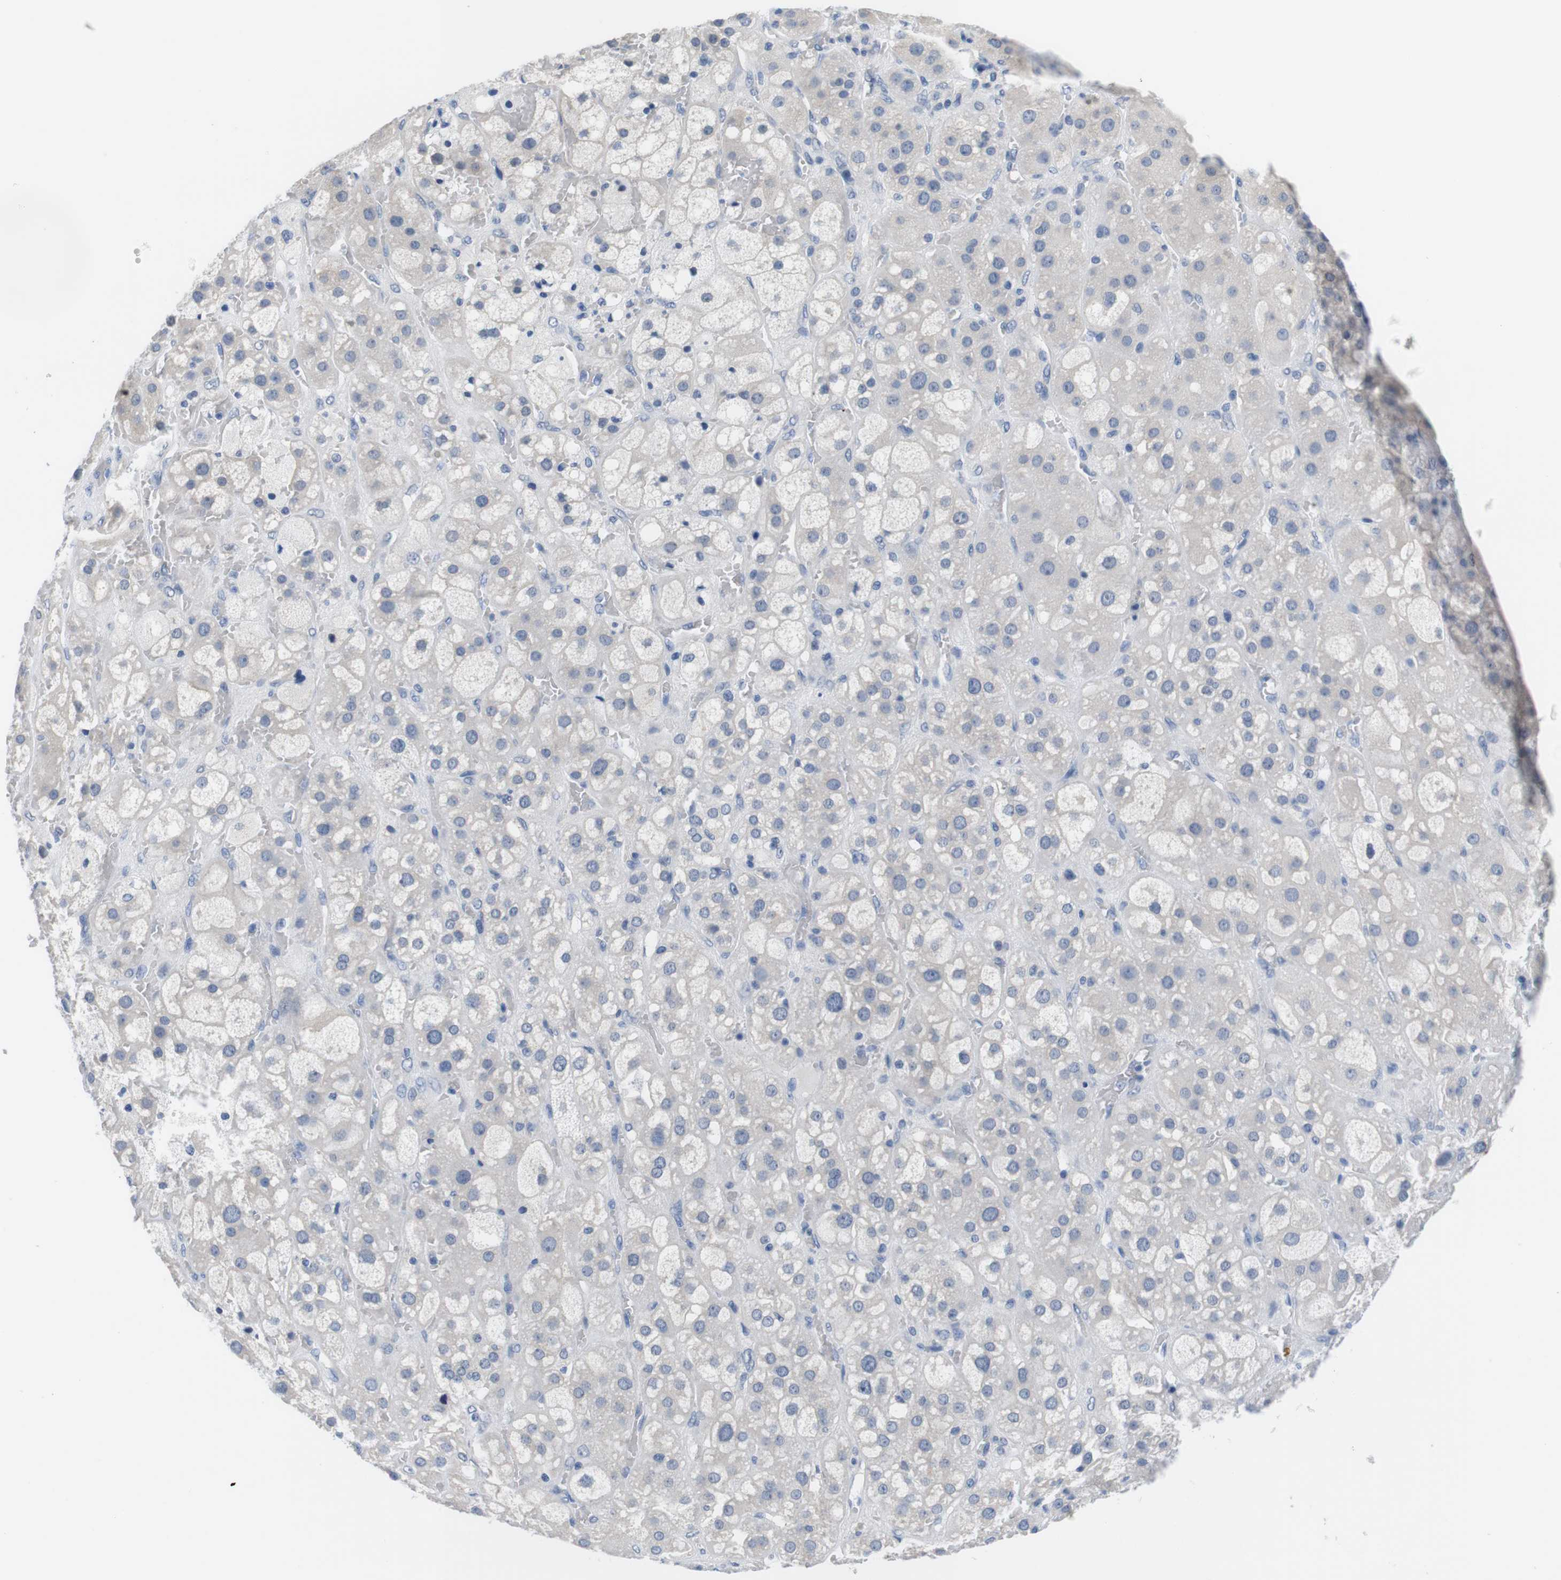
{"staining": {"intensity": "negative", "quantity": "none", "location": "none"}, "tissue": "adrenal gland", "cell_type": "Glandular cells", "image_type": "normal", "snomed": [{"axis": "morphology", "description": "Normal tissue, NOS"}, {"axis": "topography", "description": "Adrenal gland"}], "caption": "Glandular cells show no significant positivity in normal adrenal gland. (DAB immunohistochemistry visualized using brightfield microscopy, high magnification).", "gene": "MAP6", "patient": {"sex": "female", "age": 47}}